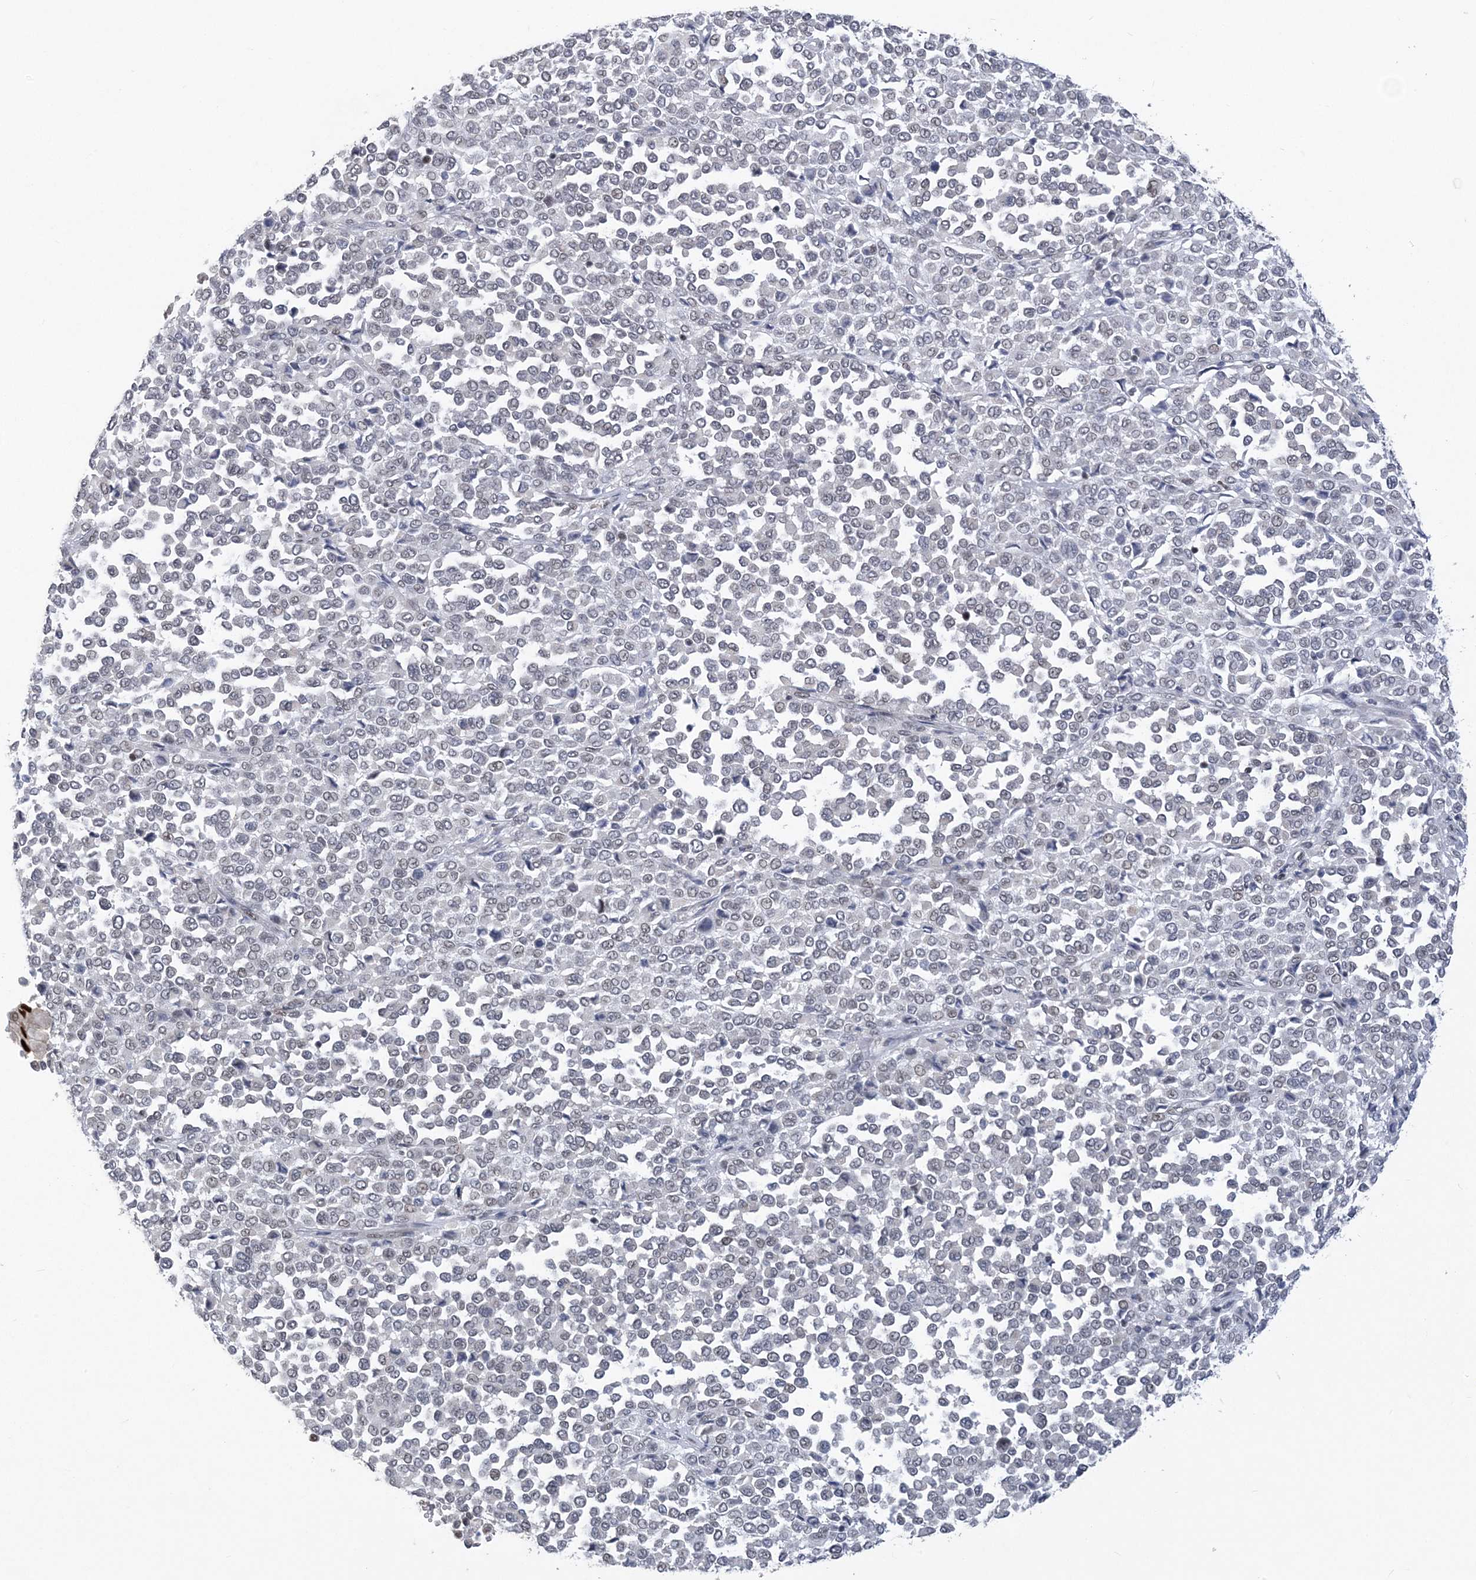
{"staining": {"intensity": "negative", "quantity": "none", "location": "none"}, "tissue": "melanoma", "cell_type": "Tumor cells", "image_type": "cancer", "snomed": [{"axis": "morphology", "description": "Malignant melanoma, Metastatic site"}, {"axis": "topography", "description": "Pancreas"}], "caption": "This is a histopathology image of immunohistochemistry (IHC) staining of melanoma, which shows no expression in tumor cells.", "gene": "ZBTB7A", "patient": {"sex": "female", "age": 30}}